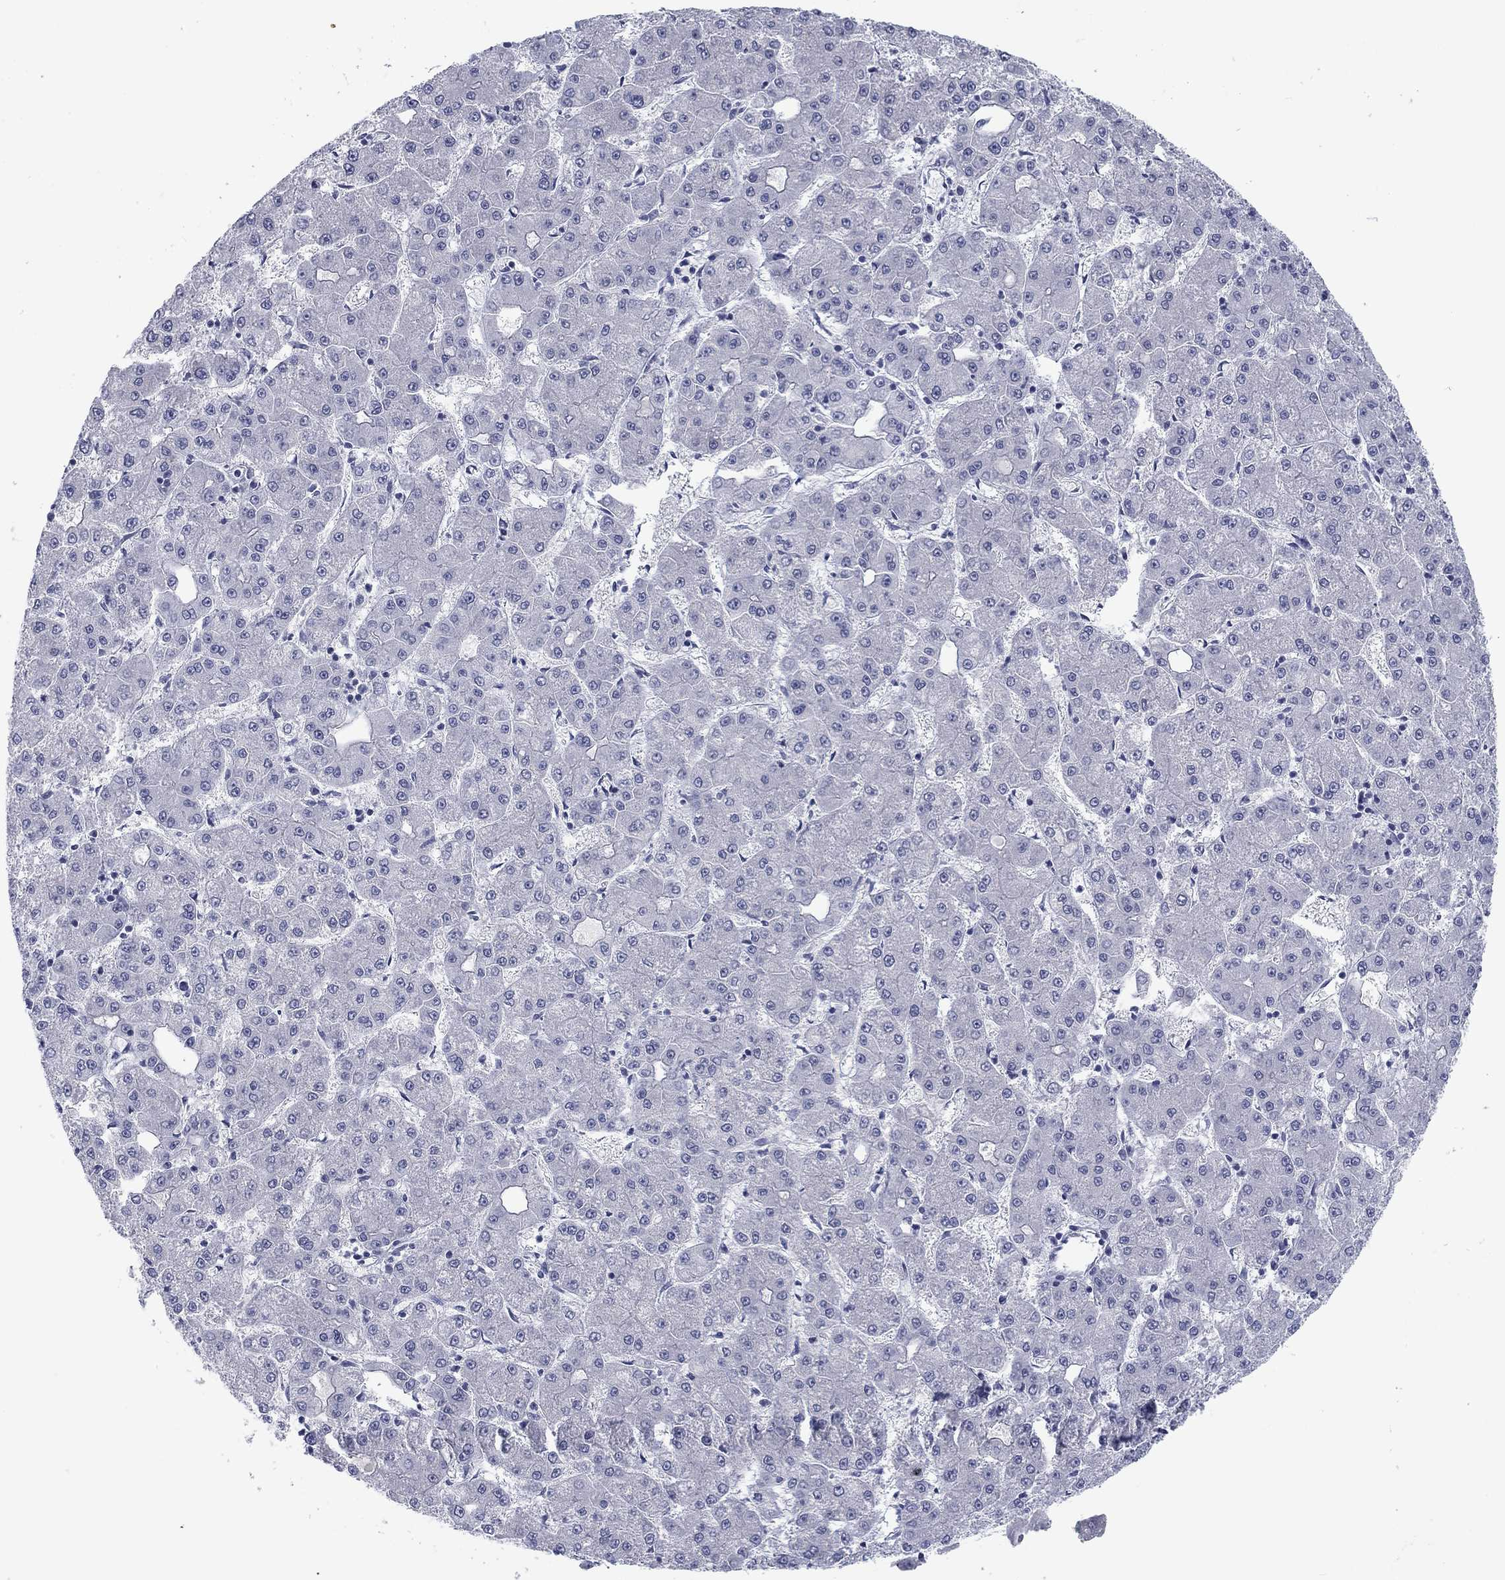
{"staining": {"intensity": "negative", "quantity": "none", "location": "none"}, "tissue": "liver cancer", "cell_type": "Tumor cells", "image_type": "cancer", "snomed": [{"axis": "morphology", "description": "Carcinoma, Hepatocellular, NOS"}, {"axis": "topography", "description": "Liver"}], "caption": "DAB immunohistochemical staining of liver cancer (hepatocellular carcinoma) demonstrates no significant expression in tumor cells. (Brightfield microscopy of DAB immunohistochemistry (IHC) at high magnification).", "gene": "CALB1", "patient": {"sex": "male", "age": 73}}